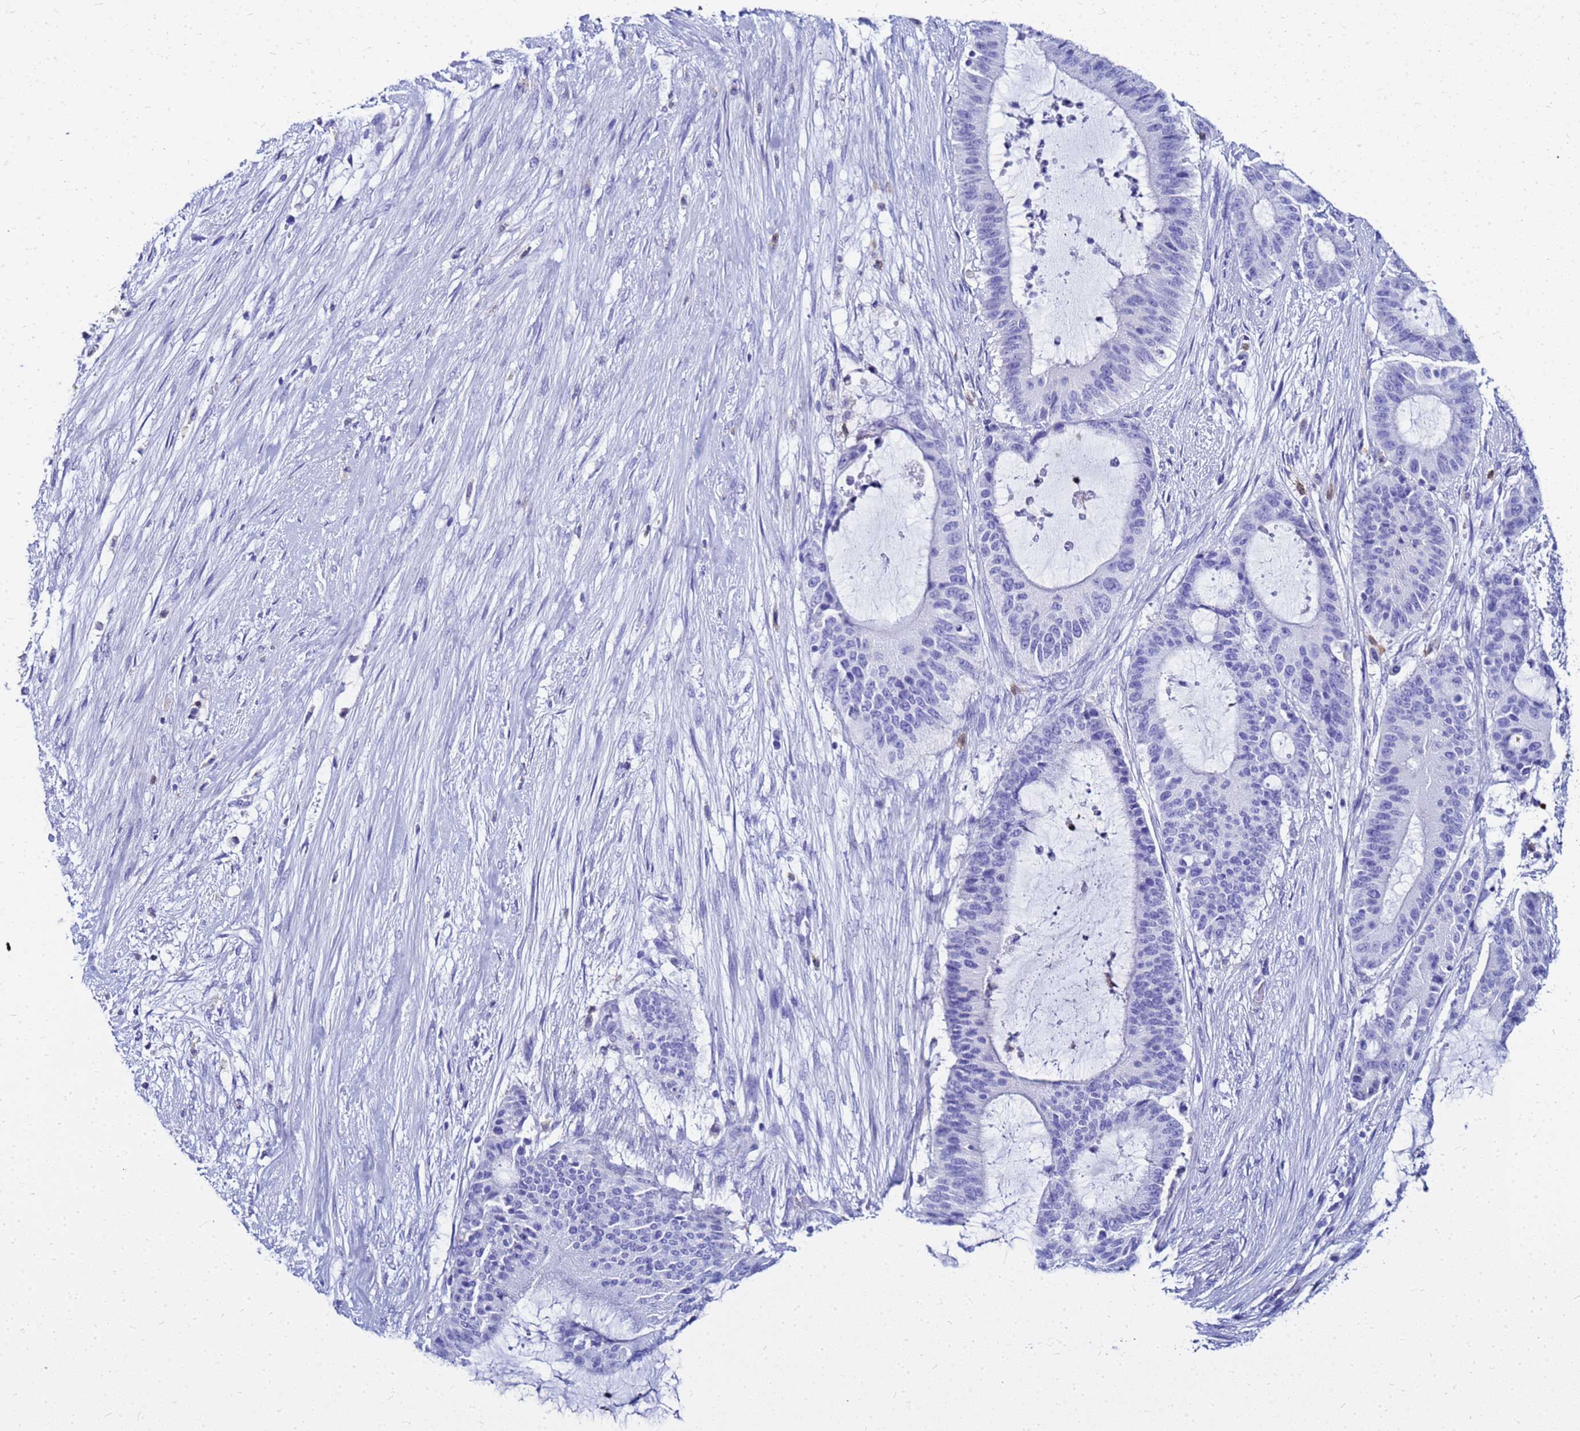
{"staining": {"intensity": "negative", "quantity": "none", "location": "none"}, "tissue": "liver cancer", "cell_type": "Tumor cells", "image_type": "cancer", "snomed": [{"axis": "morphology", "description": "Normal tissue, NOS"}, {"axis": "morphology", "description": "Cholangiocarcinoma"}, {"axis": "topography", "description": "Liver"}, {"axis": "topography", "description": "Peripheral nerve tissue"}], "caption": "This is an IHC image of human liver cholangiocarcinoma. There is no positivity in tumor cells.", "gene": "CSTA", "patient": {"sex": "female", "age": 73}}